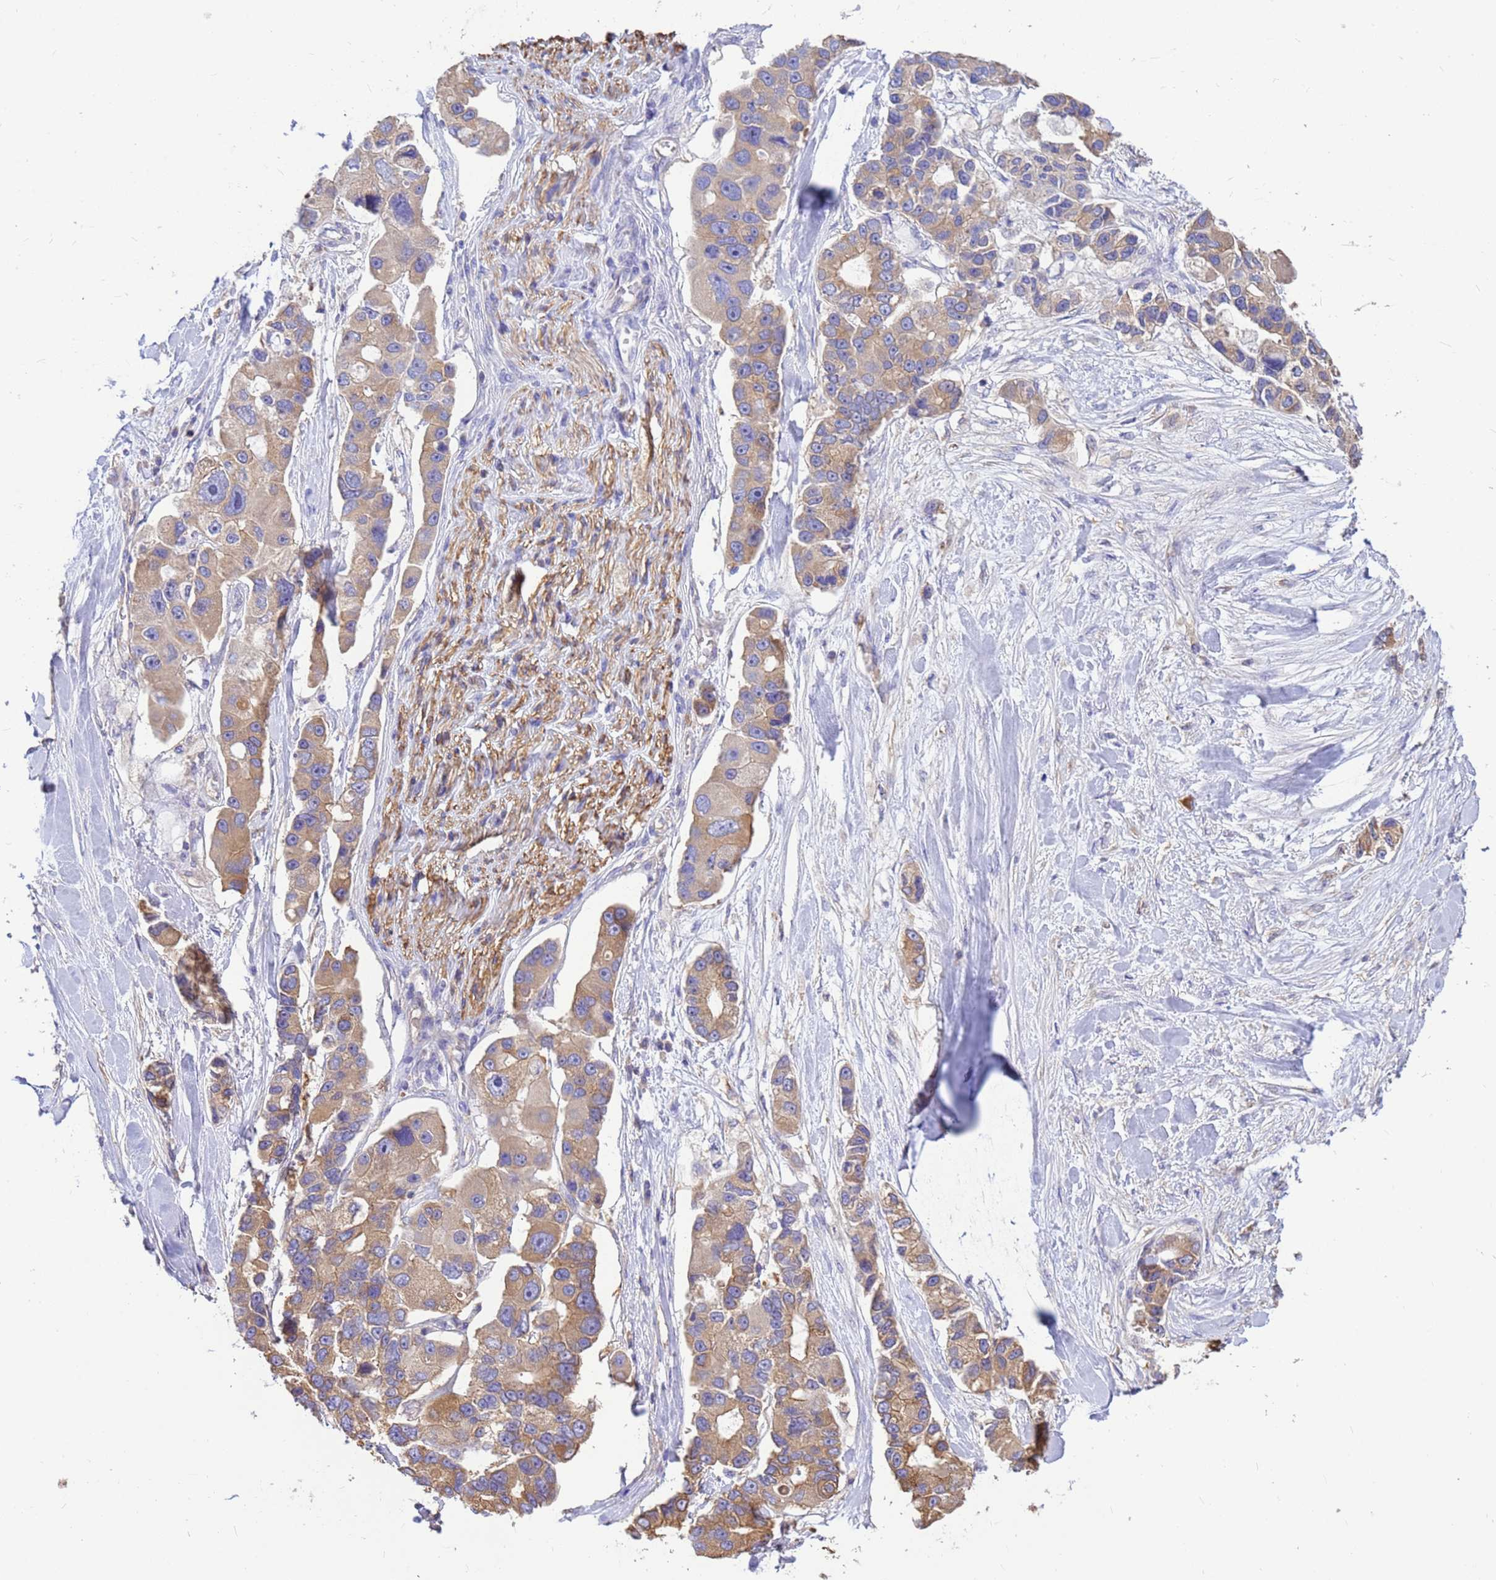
{"staining": {"intensity": "weak", "quantity": "25%-75%", "location": "cytoplasmic/membranous"}, "tissue": "lung cancer", "cell_type": "Tumor cells", "image_type": "cancer", "snomed": [{"axis": "morphology", "description": "Adenocarcinoma, NOS"}, {"axis": "topography", "description": "Lung"}], "caption": "Protein staining displays weak cytoplasmic/membranous staining in approximately 25%-75% of tumor cells in lung adenocarcinoma. (DAB IHC with brightfield microscopy, high magnification).", "gene": "TUBB1", "patient": {"sex": "female", "age": 54}}